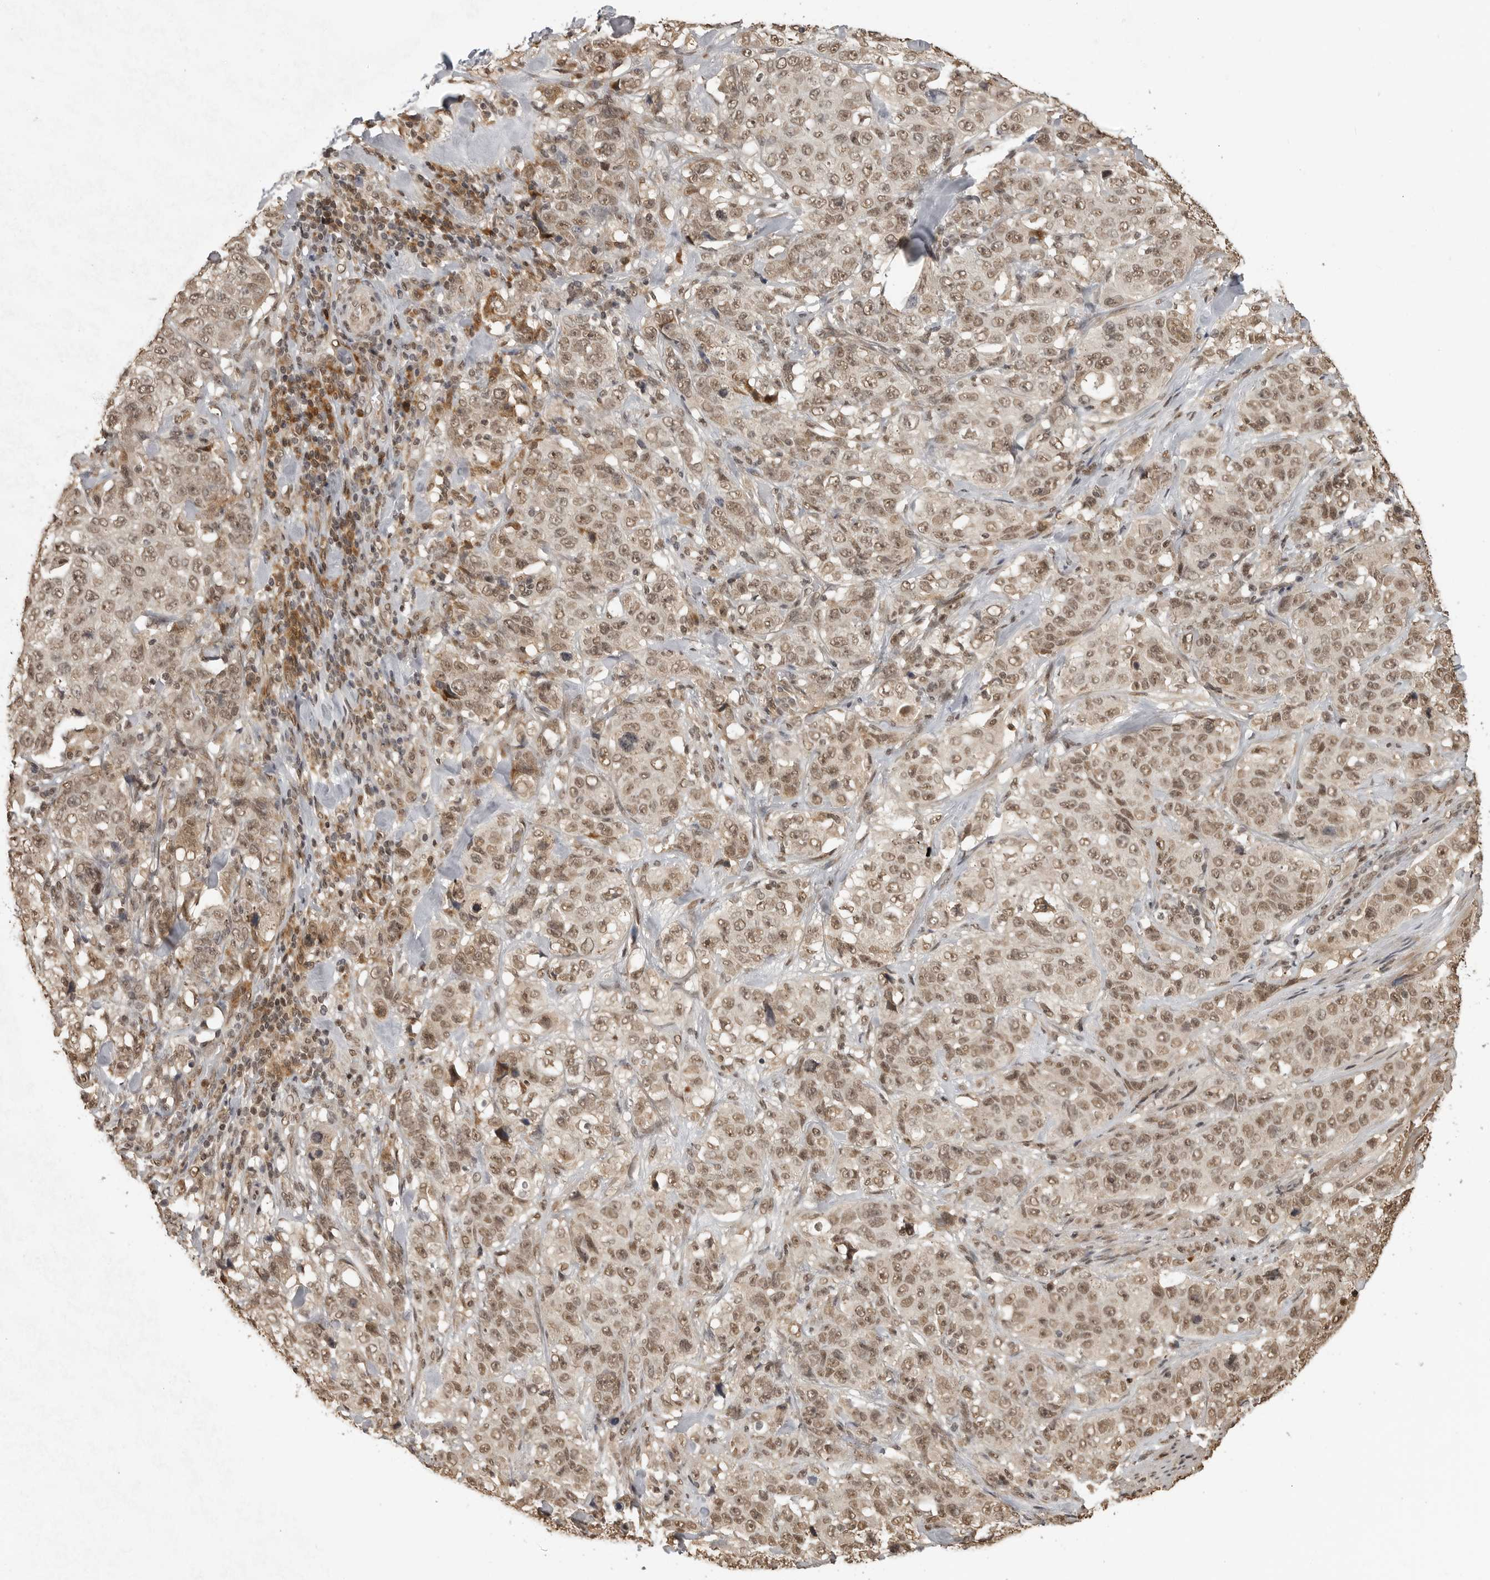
{"staining": {"intensity": "weak", "quantity": ">75%", "location": "nuclear"}, "tissue": "stomach cancer", "cell_type": "Tumor cells", "image_type": "cancer", "snomed": [{"axis": "morphology", "description": "Adenocarcinoma, NOS"}, {"axis": "topography", "description": "Stomach"}], "caption": "Approximately >75% of tumor cells in adenocarcinoma (stomach) show weak nuclear protein positivity as visualized by brown immunohistochemical staining.", "gene": "CLOCK", "patient": {"sex": "male", "age": 48}}